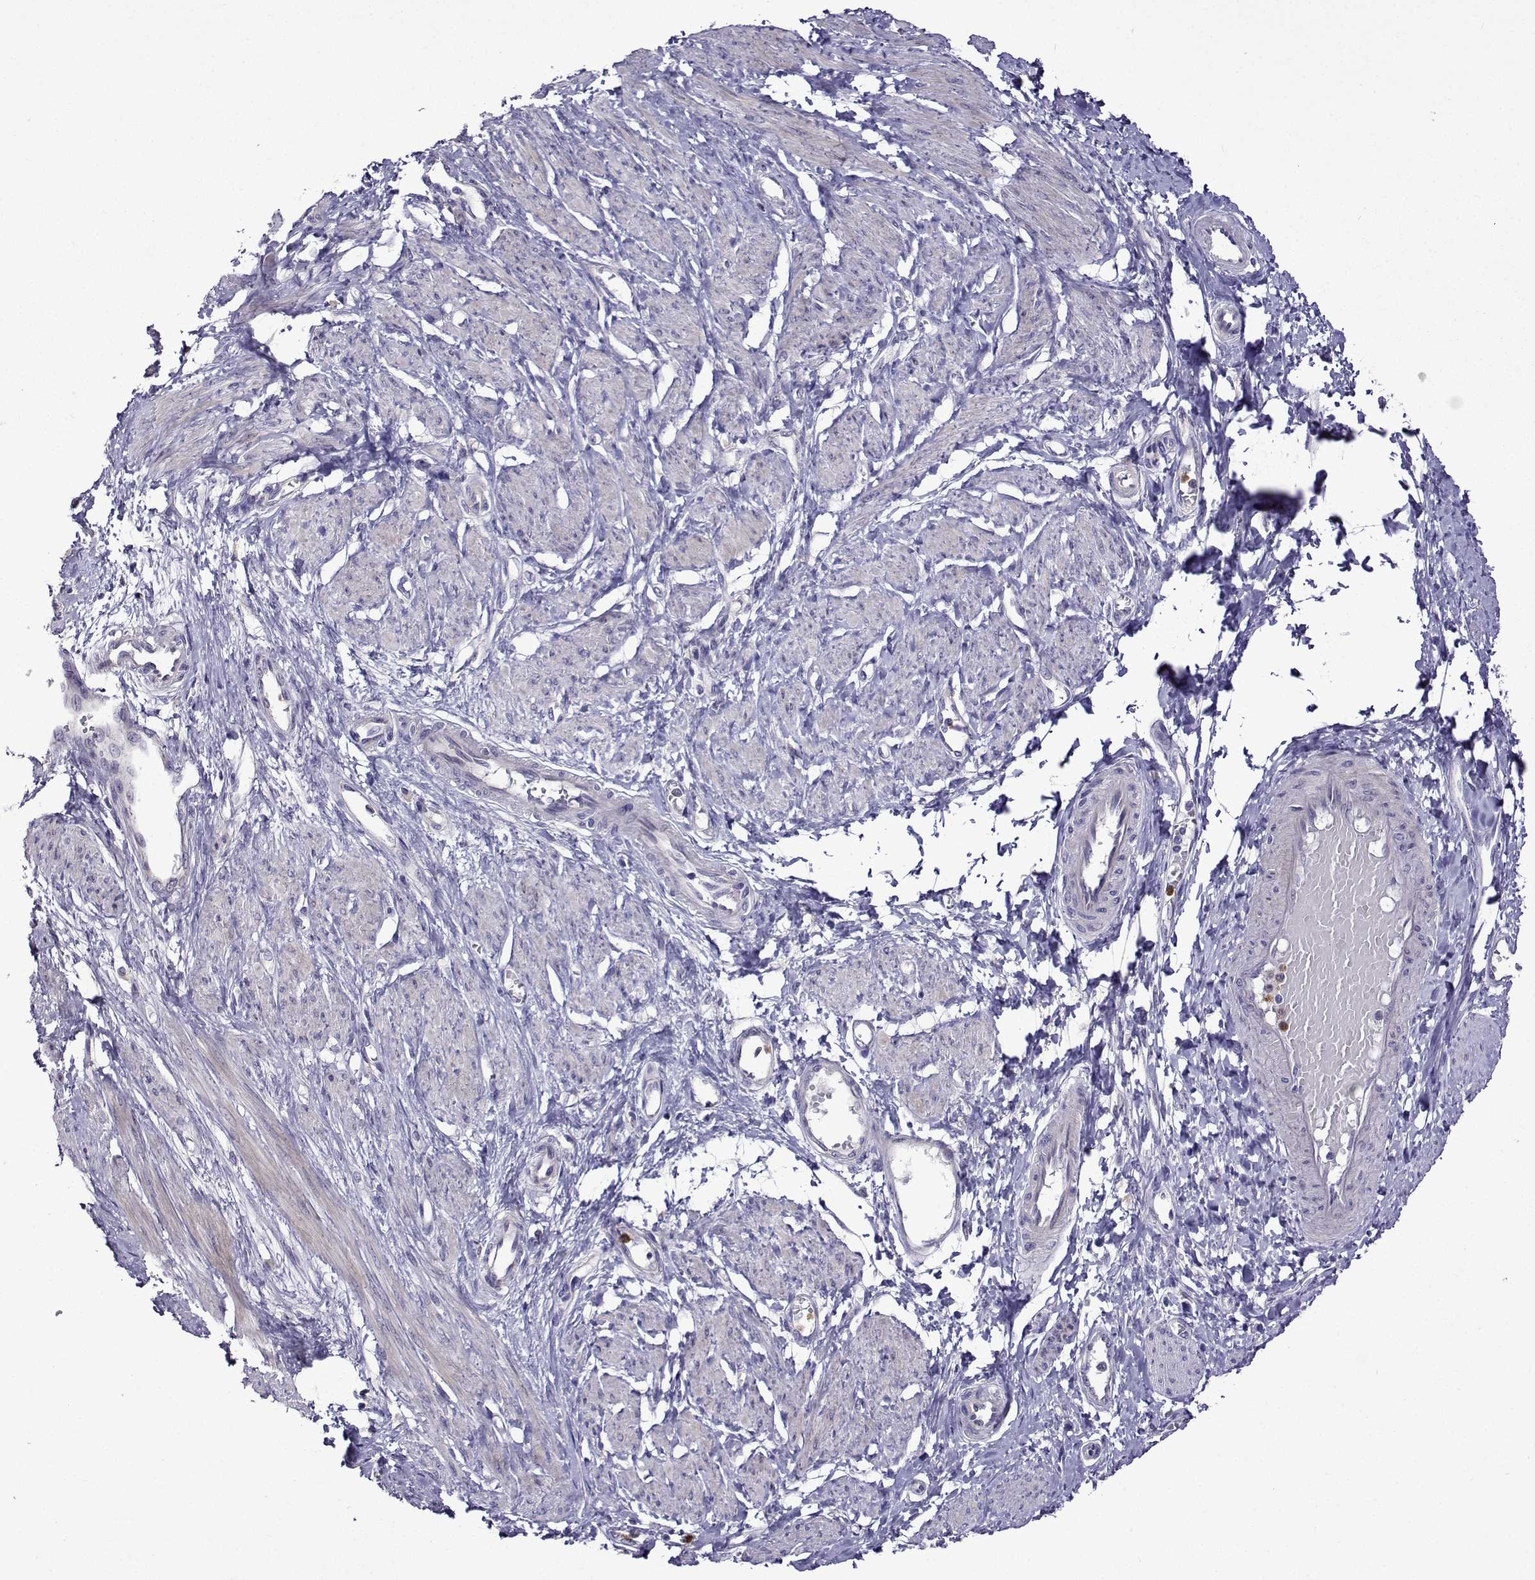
{"staining": {"intensity": "negative", "quantity": "none", "location": "none"}, "tissue": "smooth muscle", "cell_type": "Smooth muscle cells", "image_type": "normal", "snomed": [{"axis": "morphology", "description": "Normal tissue, NOS"}, {"axis": "topography", "description": "Smooth muscle"}, {"axis": "topography", "description": "Uterus"}], "caption": "Protein analysis of unremarkable smooth muscle demonstrates no significant expression in smooth muscle cells.", "gene": "SULT2A1", "patient": {"sex": "female", "age": 39}}